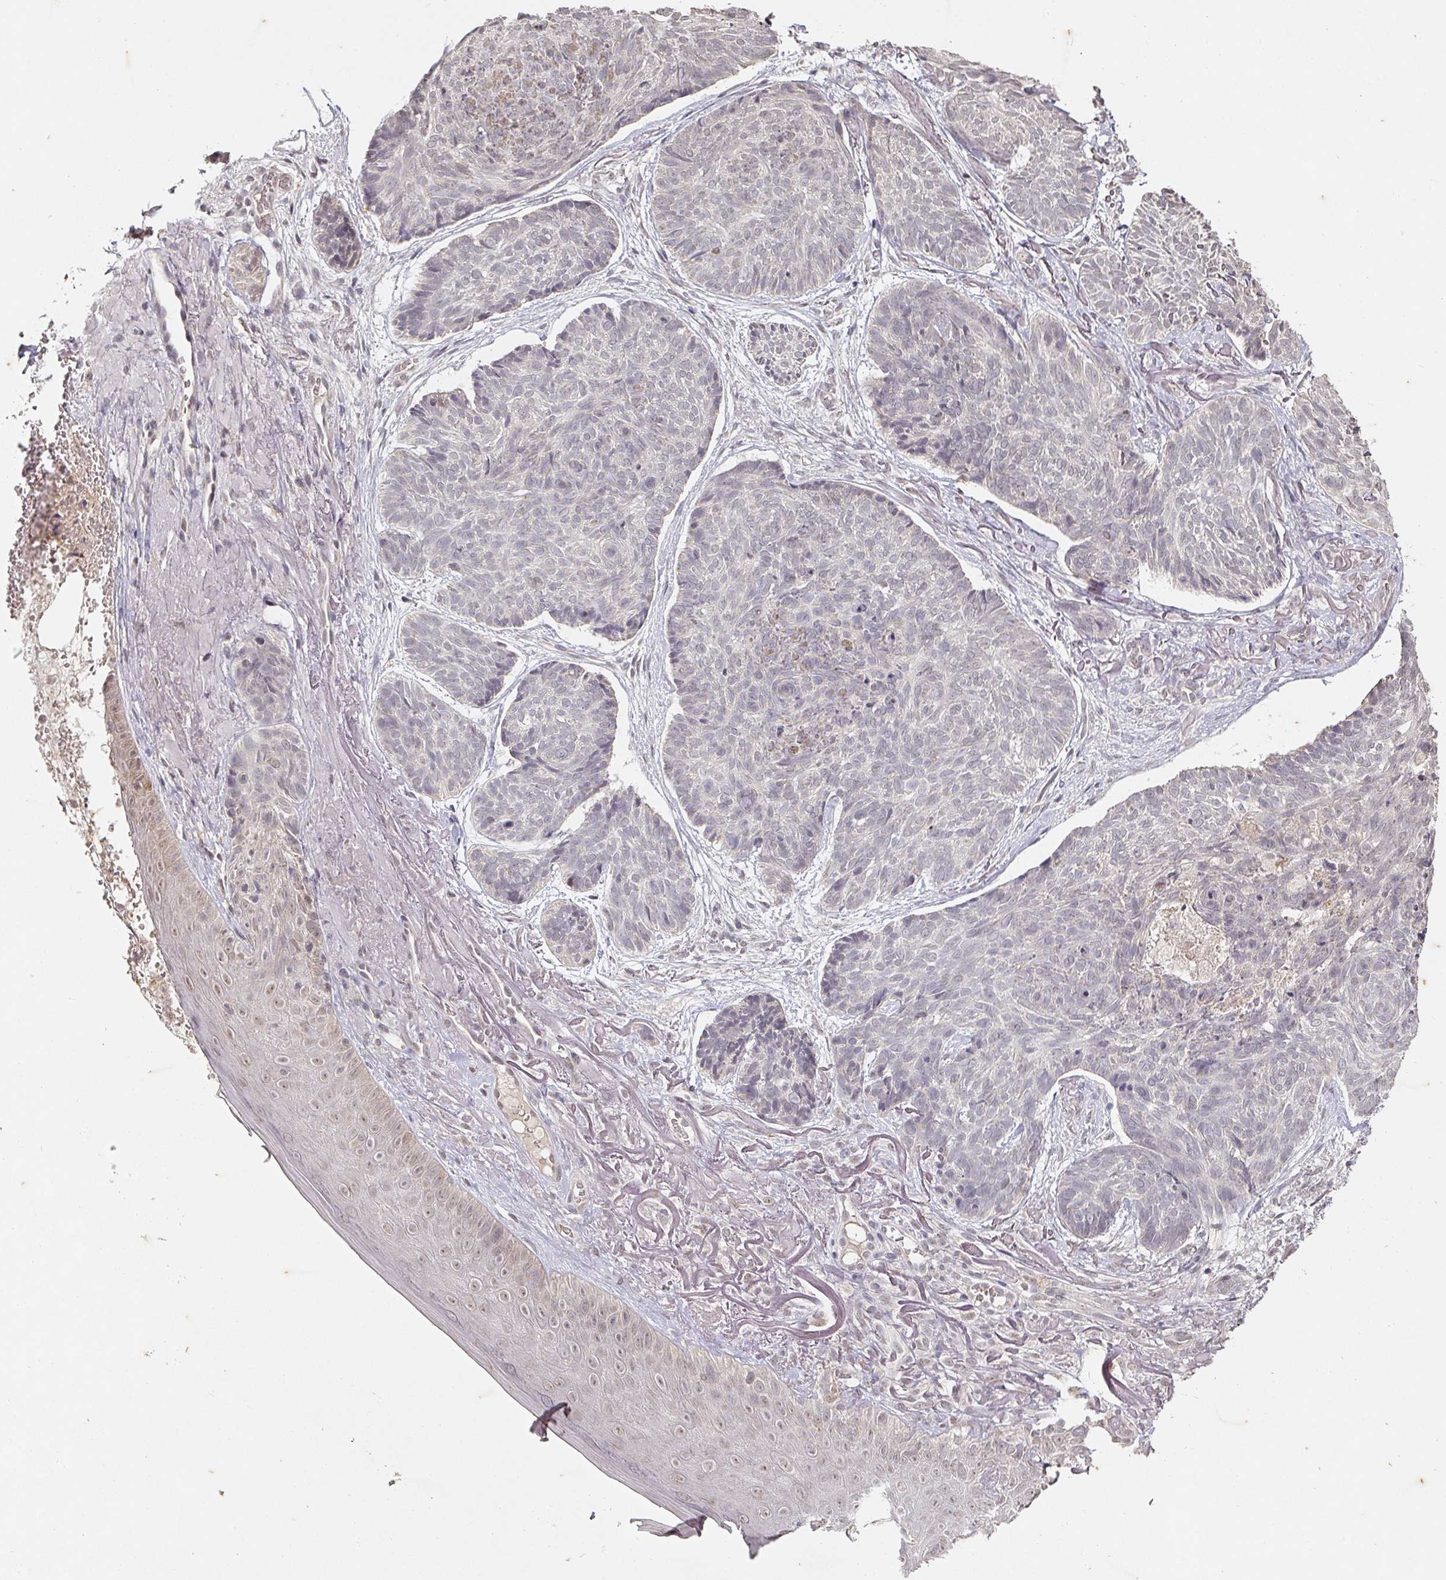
{"staining": {"intensity": "negative", "quantity": "none", "location": "none"}, "tissue": "skin cancer", "cell_type": "Tumor cells", "image_type": "cancer", "snomed": [{"axis": "morphology", "description": "Normal tissue, NOS"}, {"axis": "morphology", "description": "Basal cell carcinoma"}, {"axis": "topography", "description": "Skin"}], "caption": "IHC micrograph of neoplastic tissue: basal cell carcinoma (skin) stained with DAB (3,3'-diaminobenzidine) demonstrates no significant protein staining in tumor cells.", "gene": "CAPN5", "patient": {"sex": "male", "age": 66}}